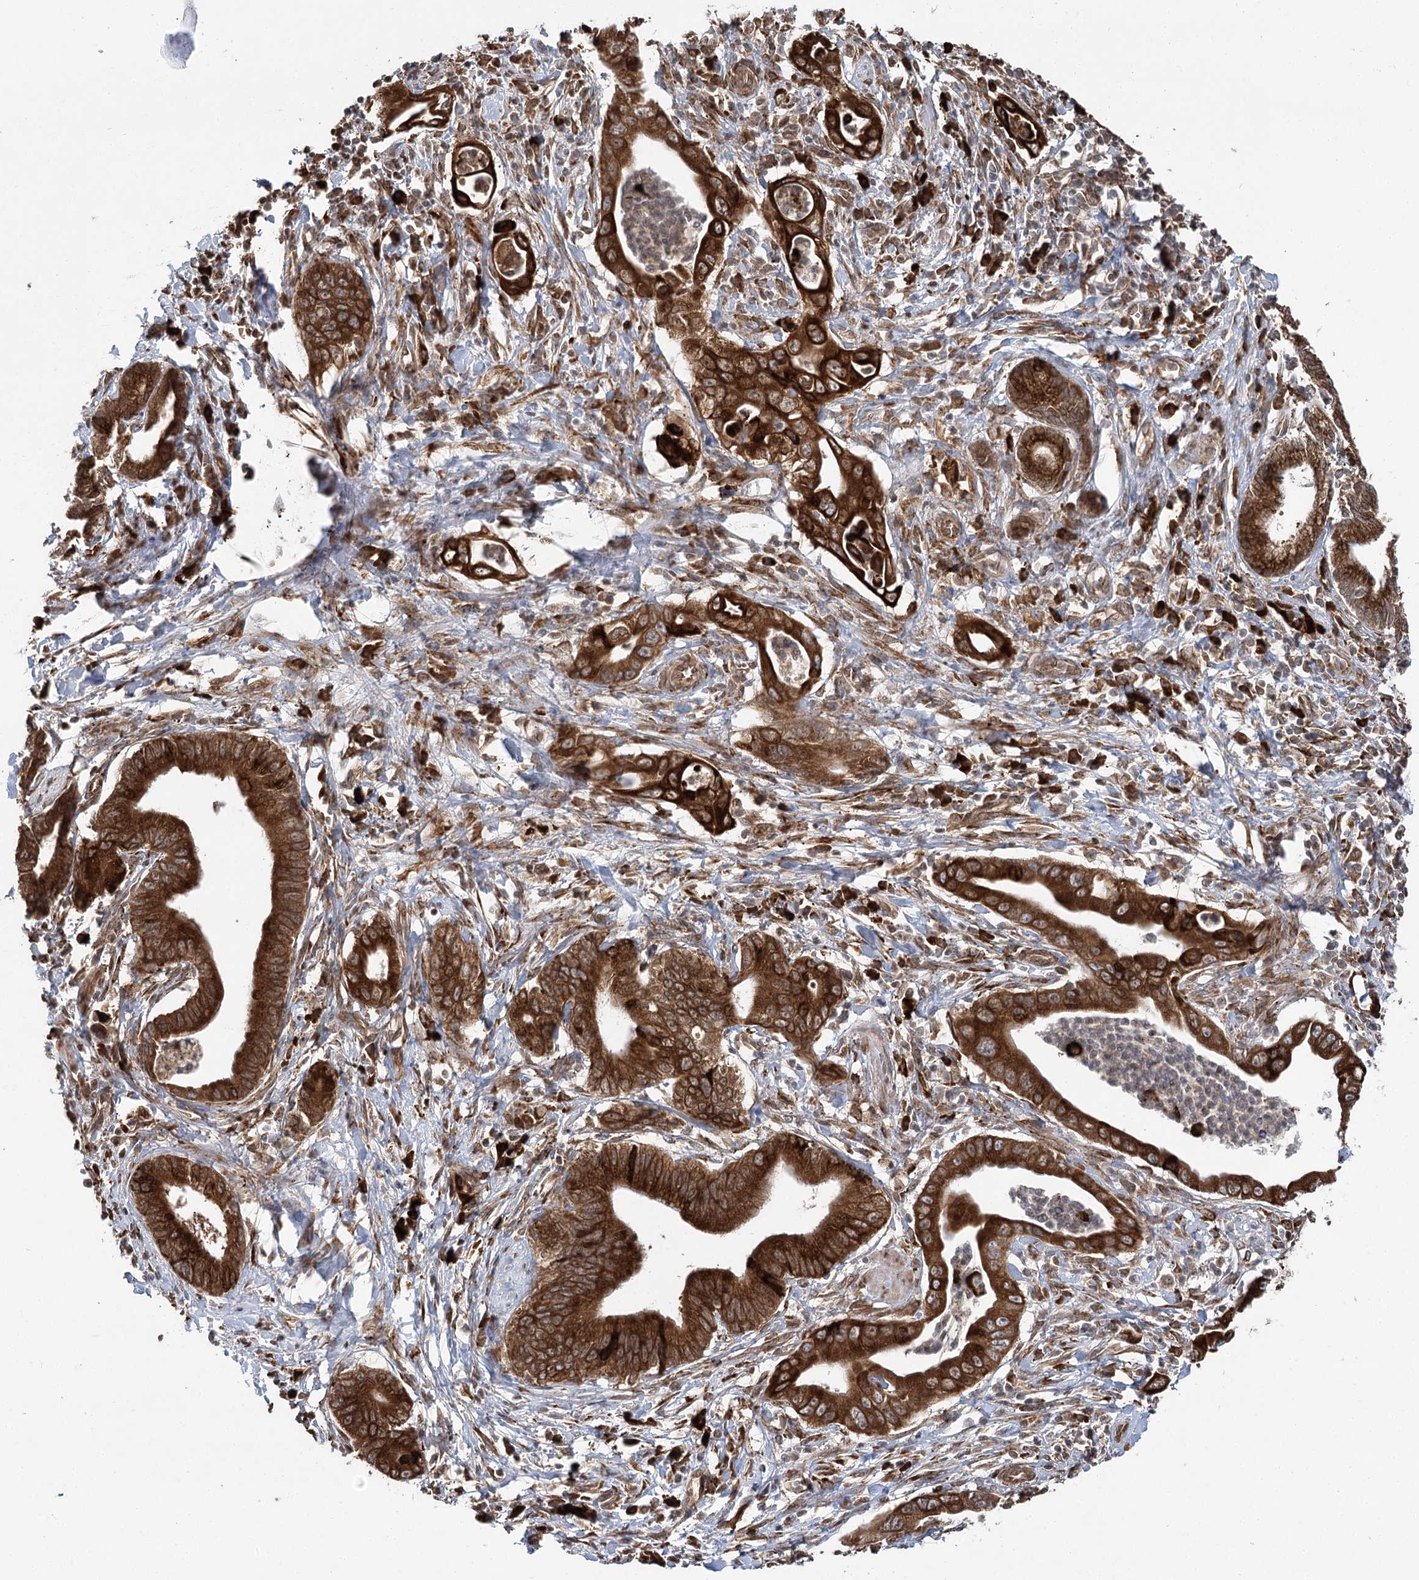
{"staining": {"intensity": "strong", "quantity": ">75%", "location": "cytoplasmic/membranous"}, "tissue": "pancreatic cancer", "cell_type": "Tumor cells", "image_type": "cancer", "snomed": [{"axis": "morphology", "description": "Adenocarcinoma, NOS"}, {"axis": "topography", "description": "Pancreas"}], "caption": "Human pancreatic adenocarcinoma stained for a protein (brown) shows strong cytoplasmic/membranous positive positivity in approximately >75% of tumor cells.", "gene": "DNAJB14", "patient": {"sex": "male", "age": 78}}